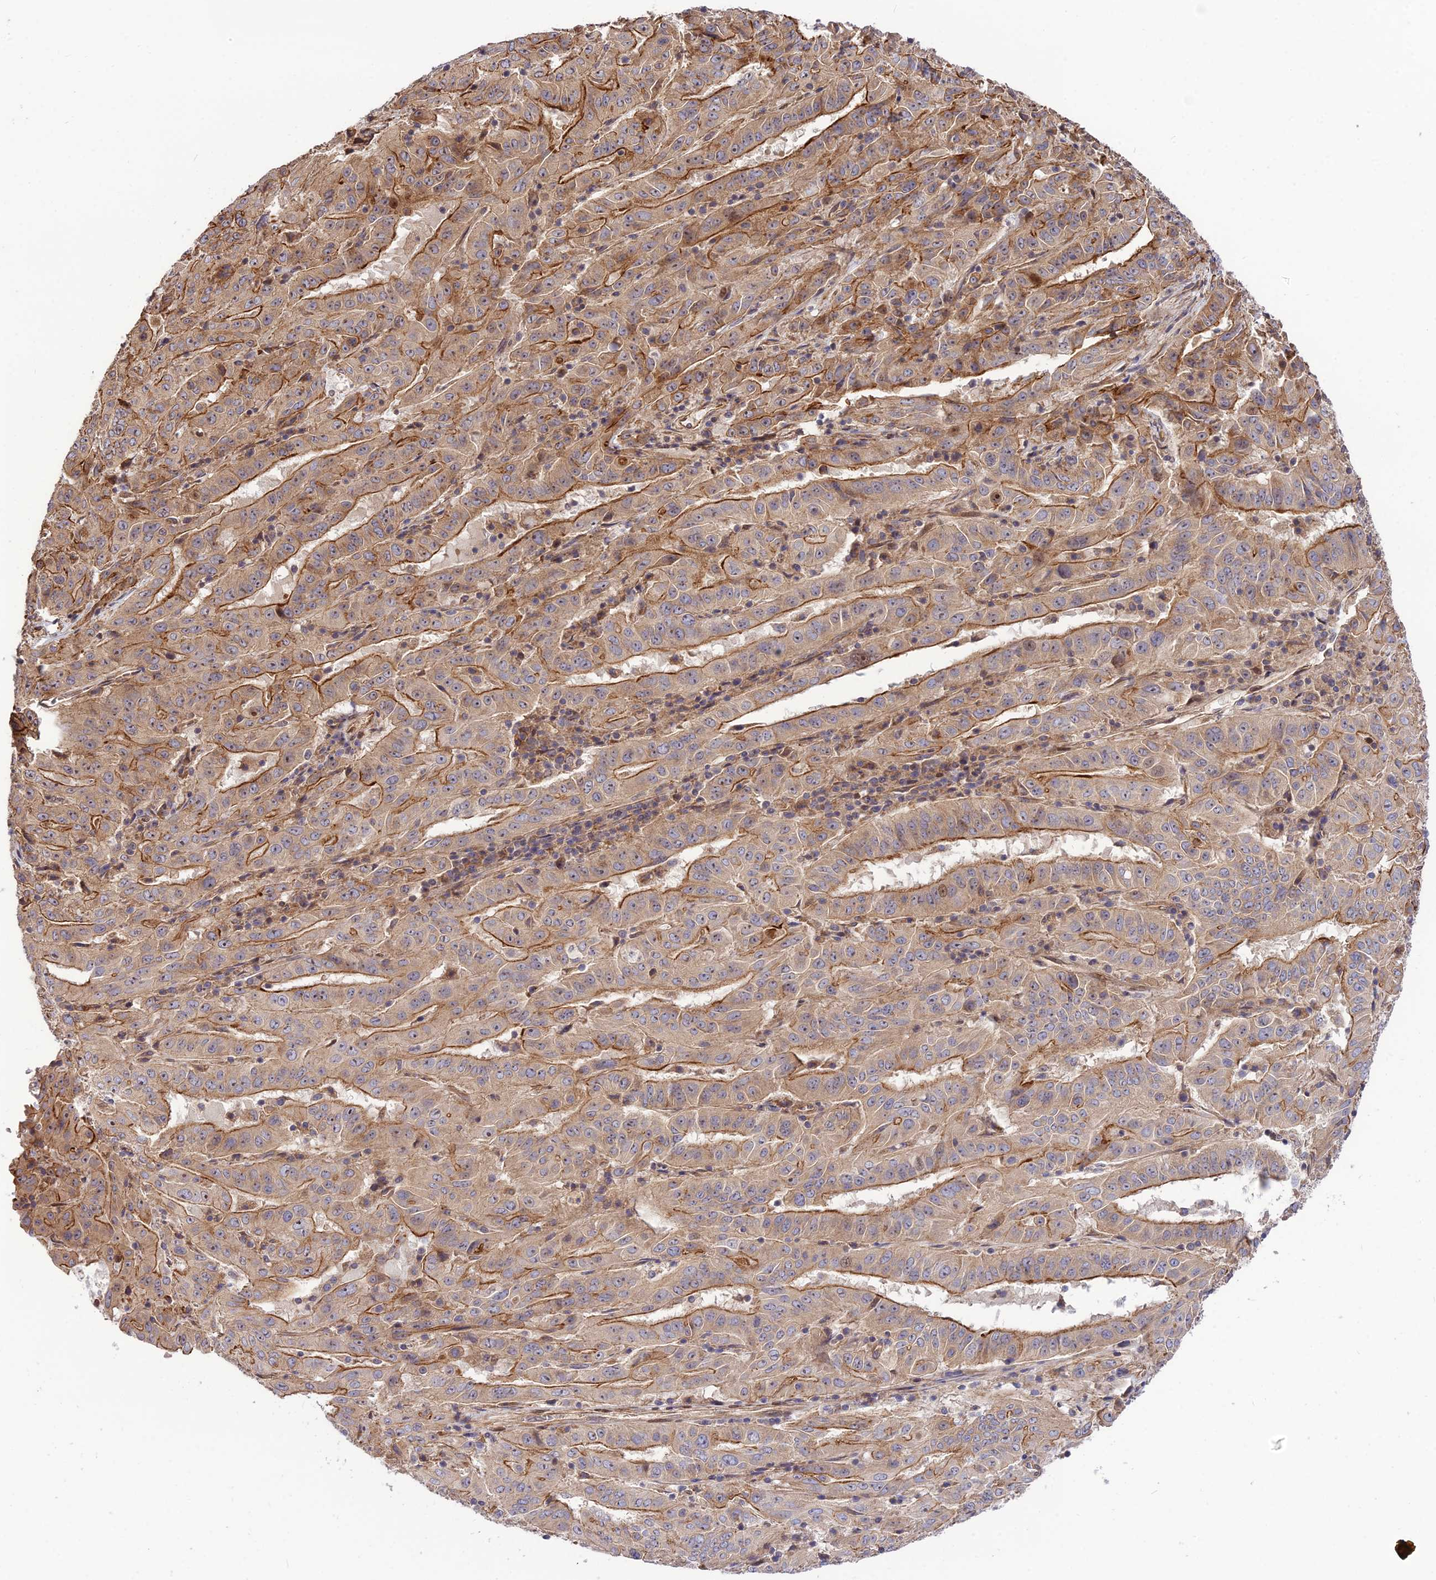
{"staining": {"intensity": "moderate", "quantity": ">75%", "location": "cytoplasmic/membranous"}, "tissue": "pancreatic cancer", "cell_type": "Tumor cells", "image_type": "cancer", "snomed": [{"axis": "morphology", "description": "Adenocarcinoma, NOS"}, {"axis": "topography", "description": "Pancreas"}], "caption": "Brown immunohistochemical staining in adenocarcinoma (pancreatic) demonstrates moderate cytoplasmic/membranous positivity in about >75% of tumor cells. (Brightfield microscopy of DAB IHC at high magnification).", "gene": "SMG6", "patient": {"sex": "male", "age": 63}}